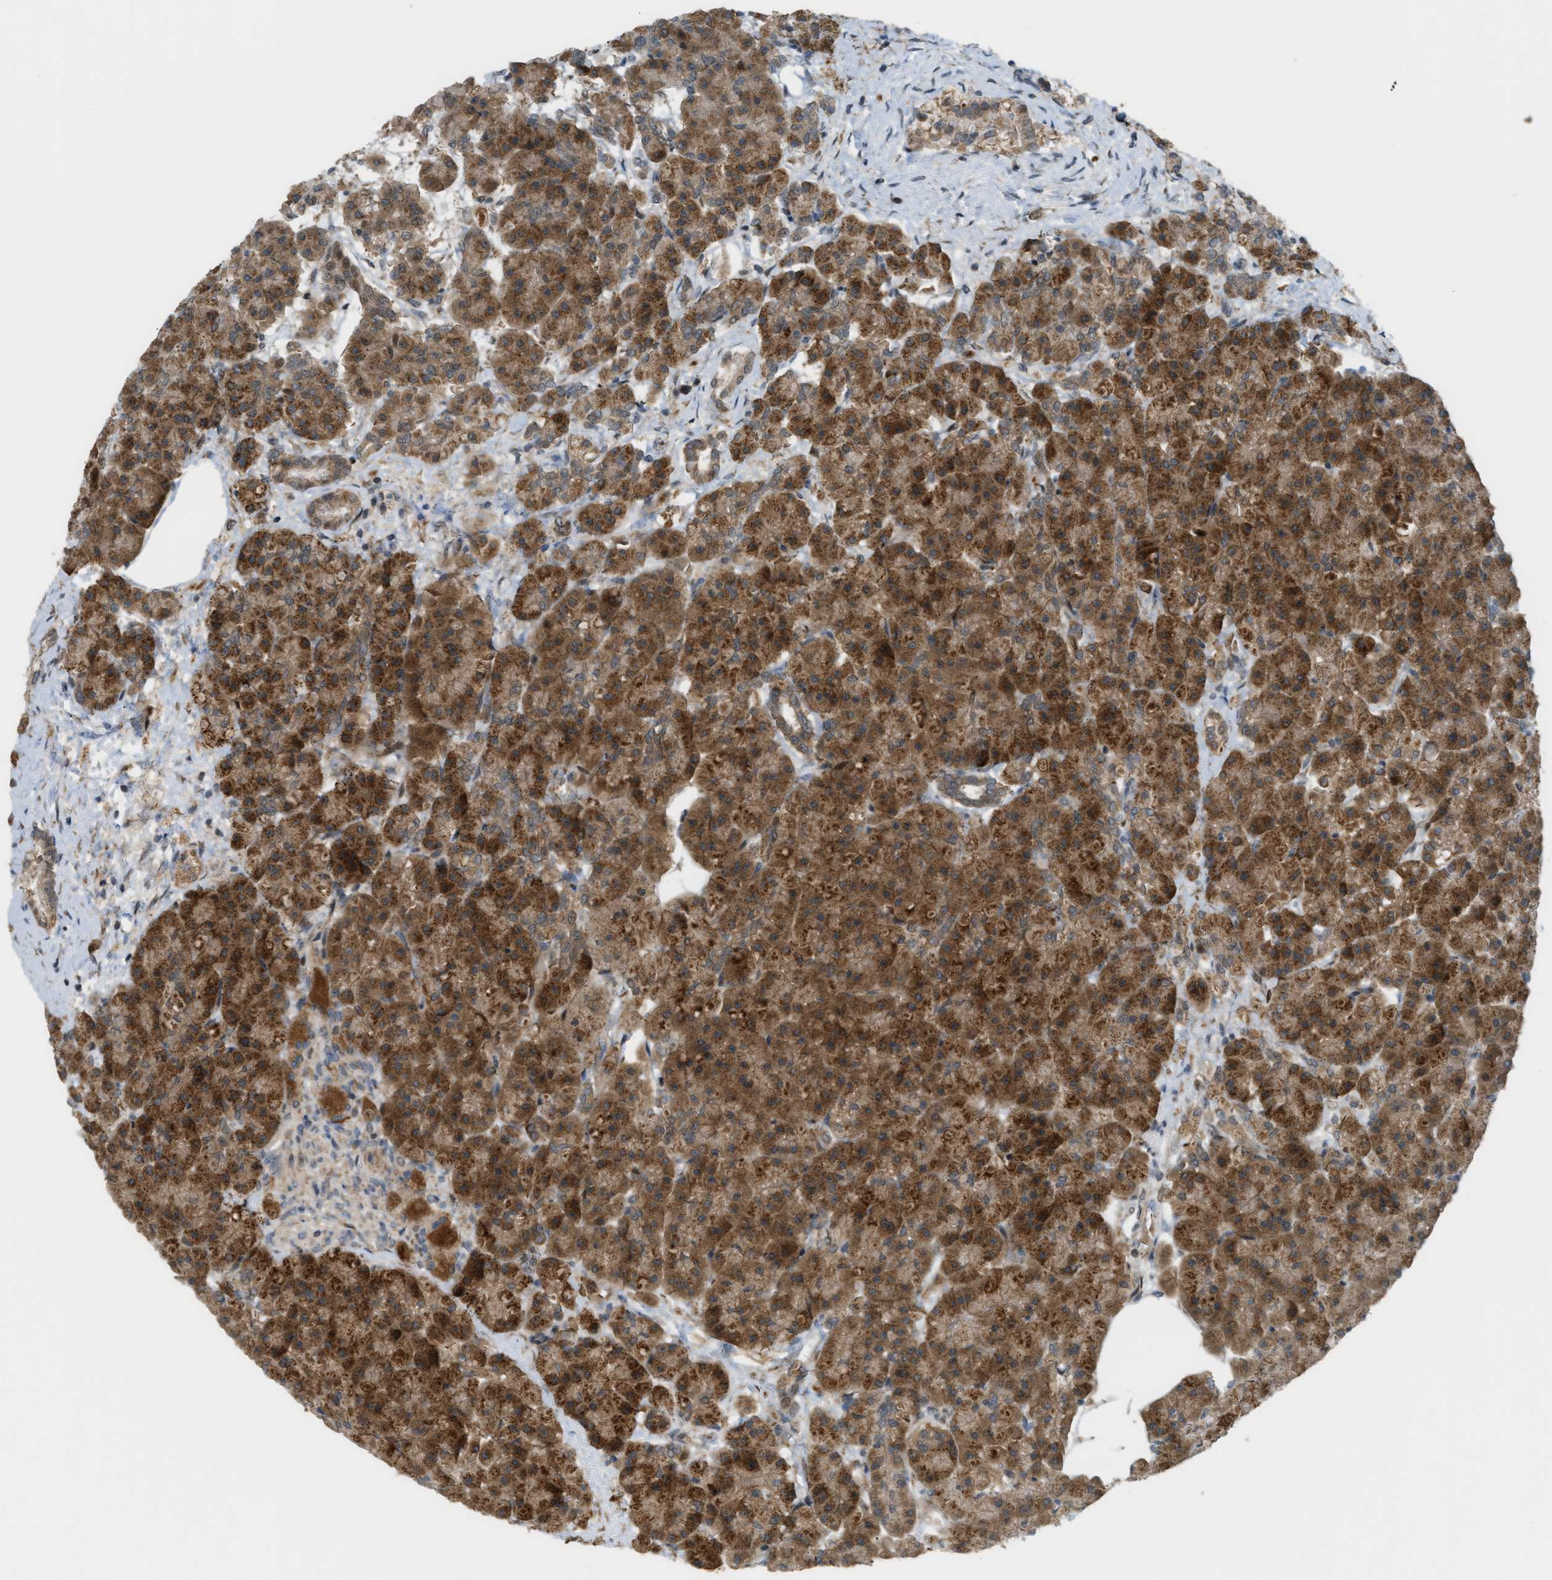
{"staining": {"intensity": "strong", "quantity": ">75%", "location": "cytoplasmic/membranous"}, "tissue": "pancreas", "cell_type": "Exocrine glandular cells", "image_type": "normal", "snomed": [{"axis": "morphology", "description": "Normal tissue, NOS"}, {"axis": "topography", "description": "Pancreas"}], "caption": "Brown immunohistochemical staining in benign human pancreas displays strong cytoplasmic/membranous positivity in about >75% of exocrine glandular cells. The staining is performed using DAB (3,3'-diaminobenzidine) brown chromogen to label protein expression. The nuclei are counter-stained blue using hematoxylin.", "gene": "CCDC186", "patient": {"sex": "female", "age": 70}}